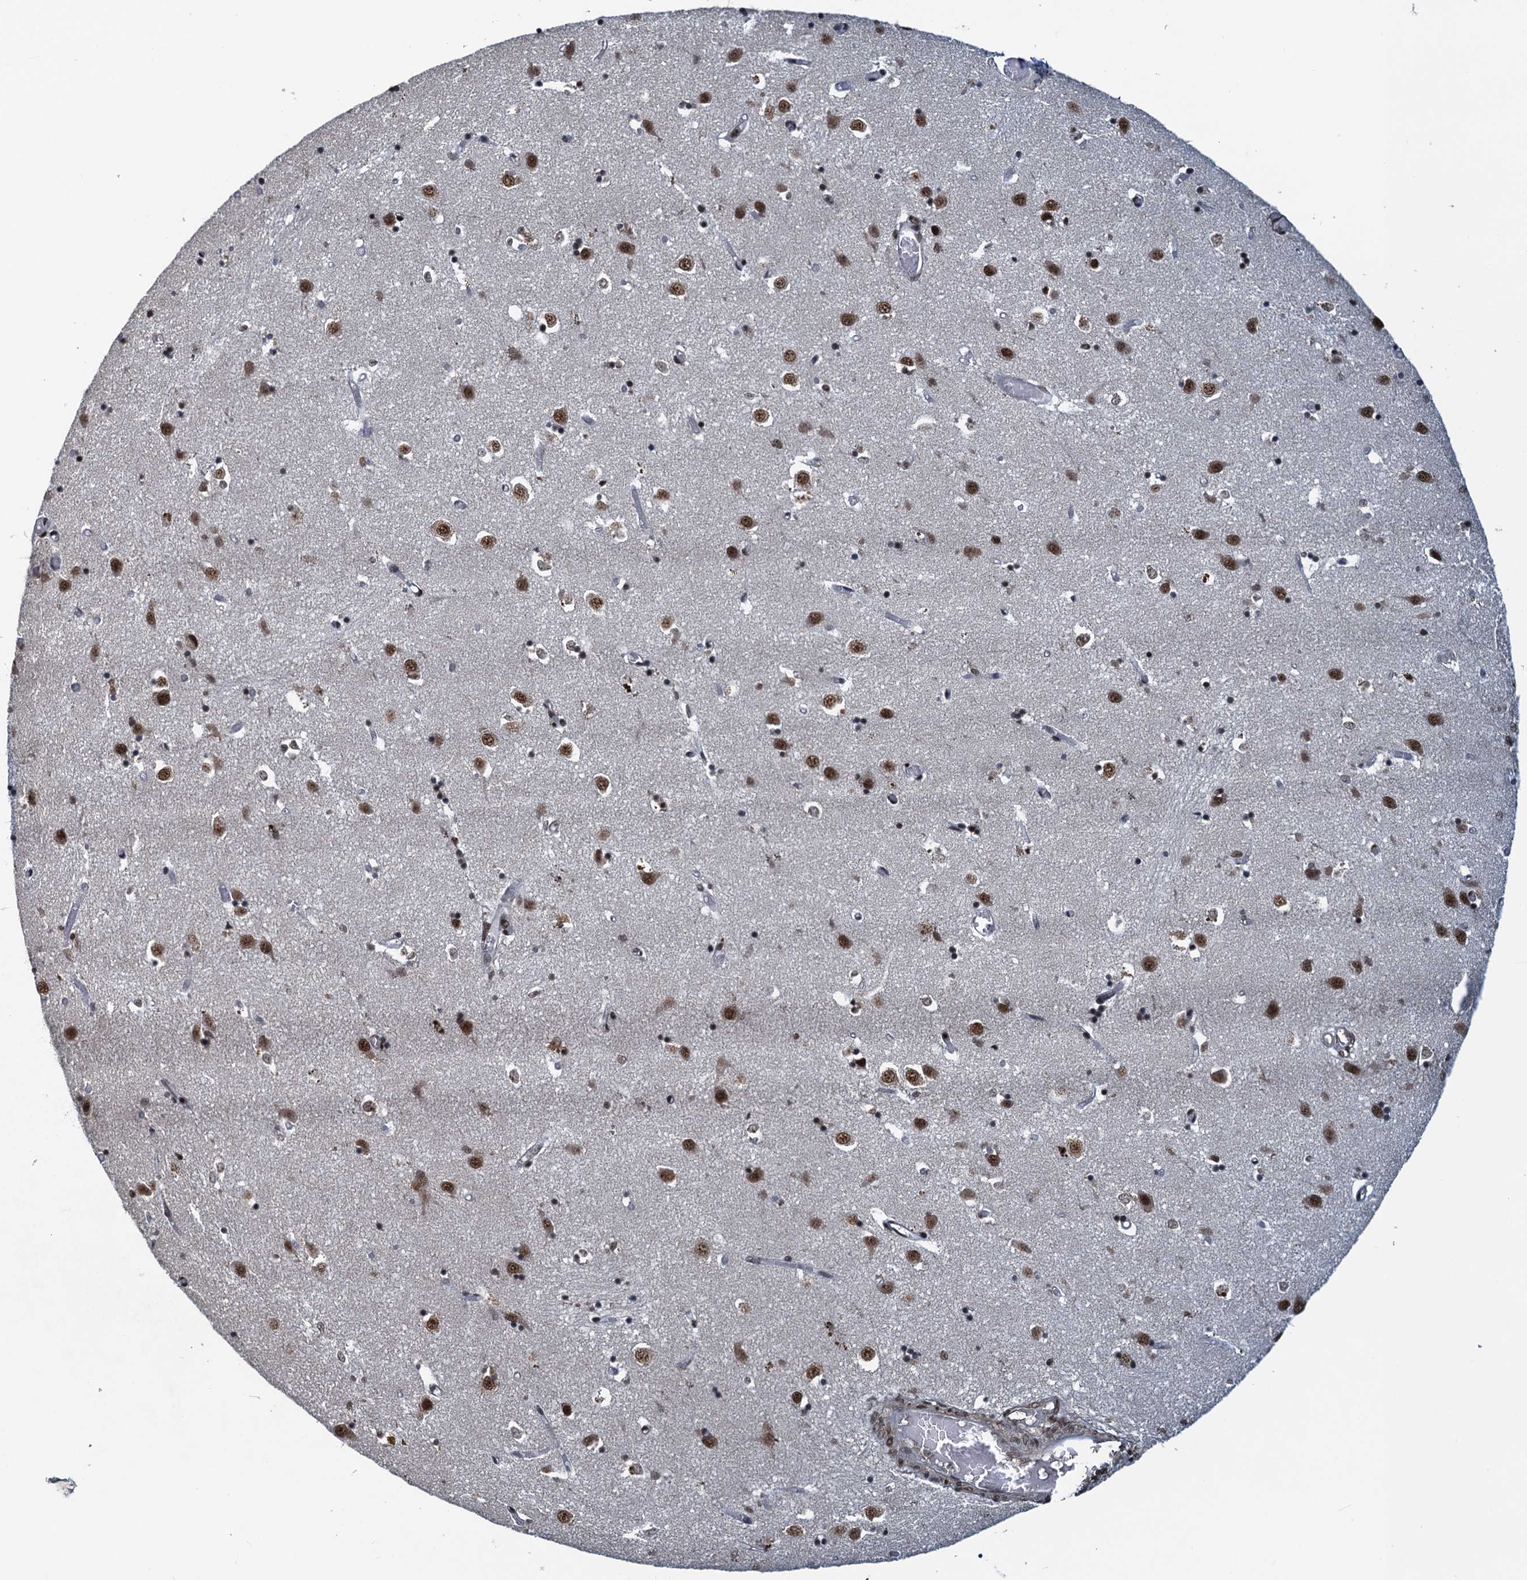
{"staining": {"intensity": "strong", "quantity": ">75%", "location": "nuclear"}, "tissue": "caudate", "cell_type": "Glial cells", "image_type": "normal", "snomed": [{"axis": "morphology", "description": "Normal tissue, NOS"}, {"axis": "topography", "description": "Lateral ventricle wall"}], "caption": "A high amount of strong nuclear positivity is identified in about >75% of glial cells in normal caudate.", "gene": "ZC3H18", "patient": {"sex": "male", "age": 70}}